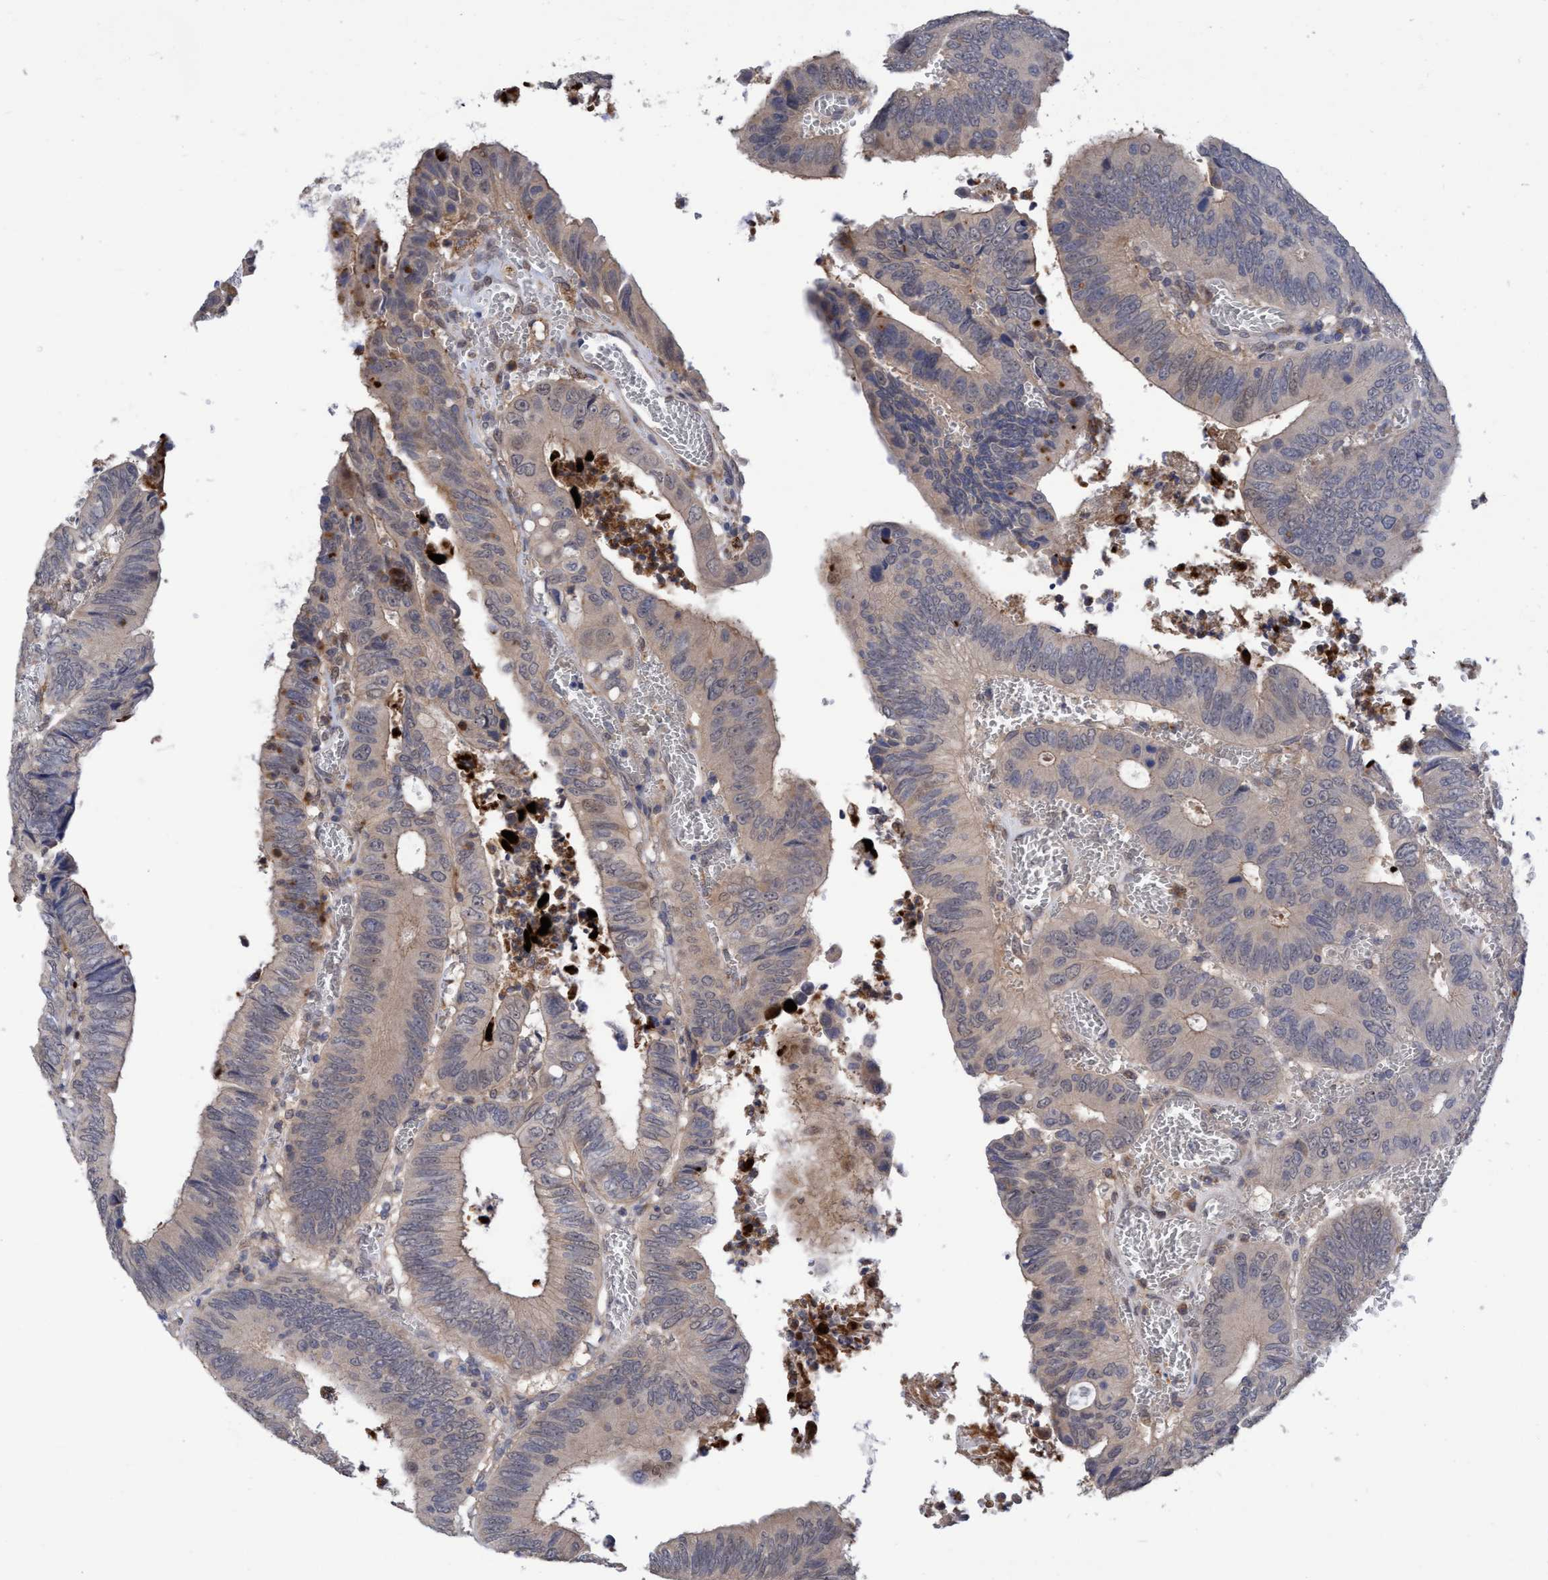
{"staining": {"intensity": "weak", "quantity": "25%-75%", "location": "cytoplasmic/membranous"}, "tissue": "colorectal cancer", "cell_type": "Tumor cells", "image_type": "cancer", "snomed": [{"axis": "morphology", "description": "Inflammation, NOS"}, {"axis": "morphology", "description": "Adenocarcinoma, NOS"}, {"axis": "topography", "description": "Colon"}], "caption": "High-magnification brightfield microscopy of colorectal cancer (adenocarcinoma) stained with DAB (brown) and counterstained with hematoxylin (blue). tumor cells exhibit weak cytoplasmic/membranous staining is seen in approximately25%-75% of cells.", "gene": "SEMA4D", "patient": {"sex": "male", "age": 72}}